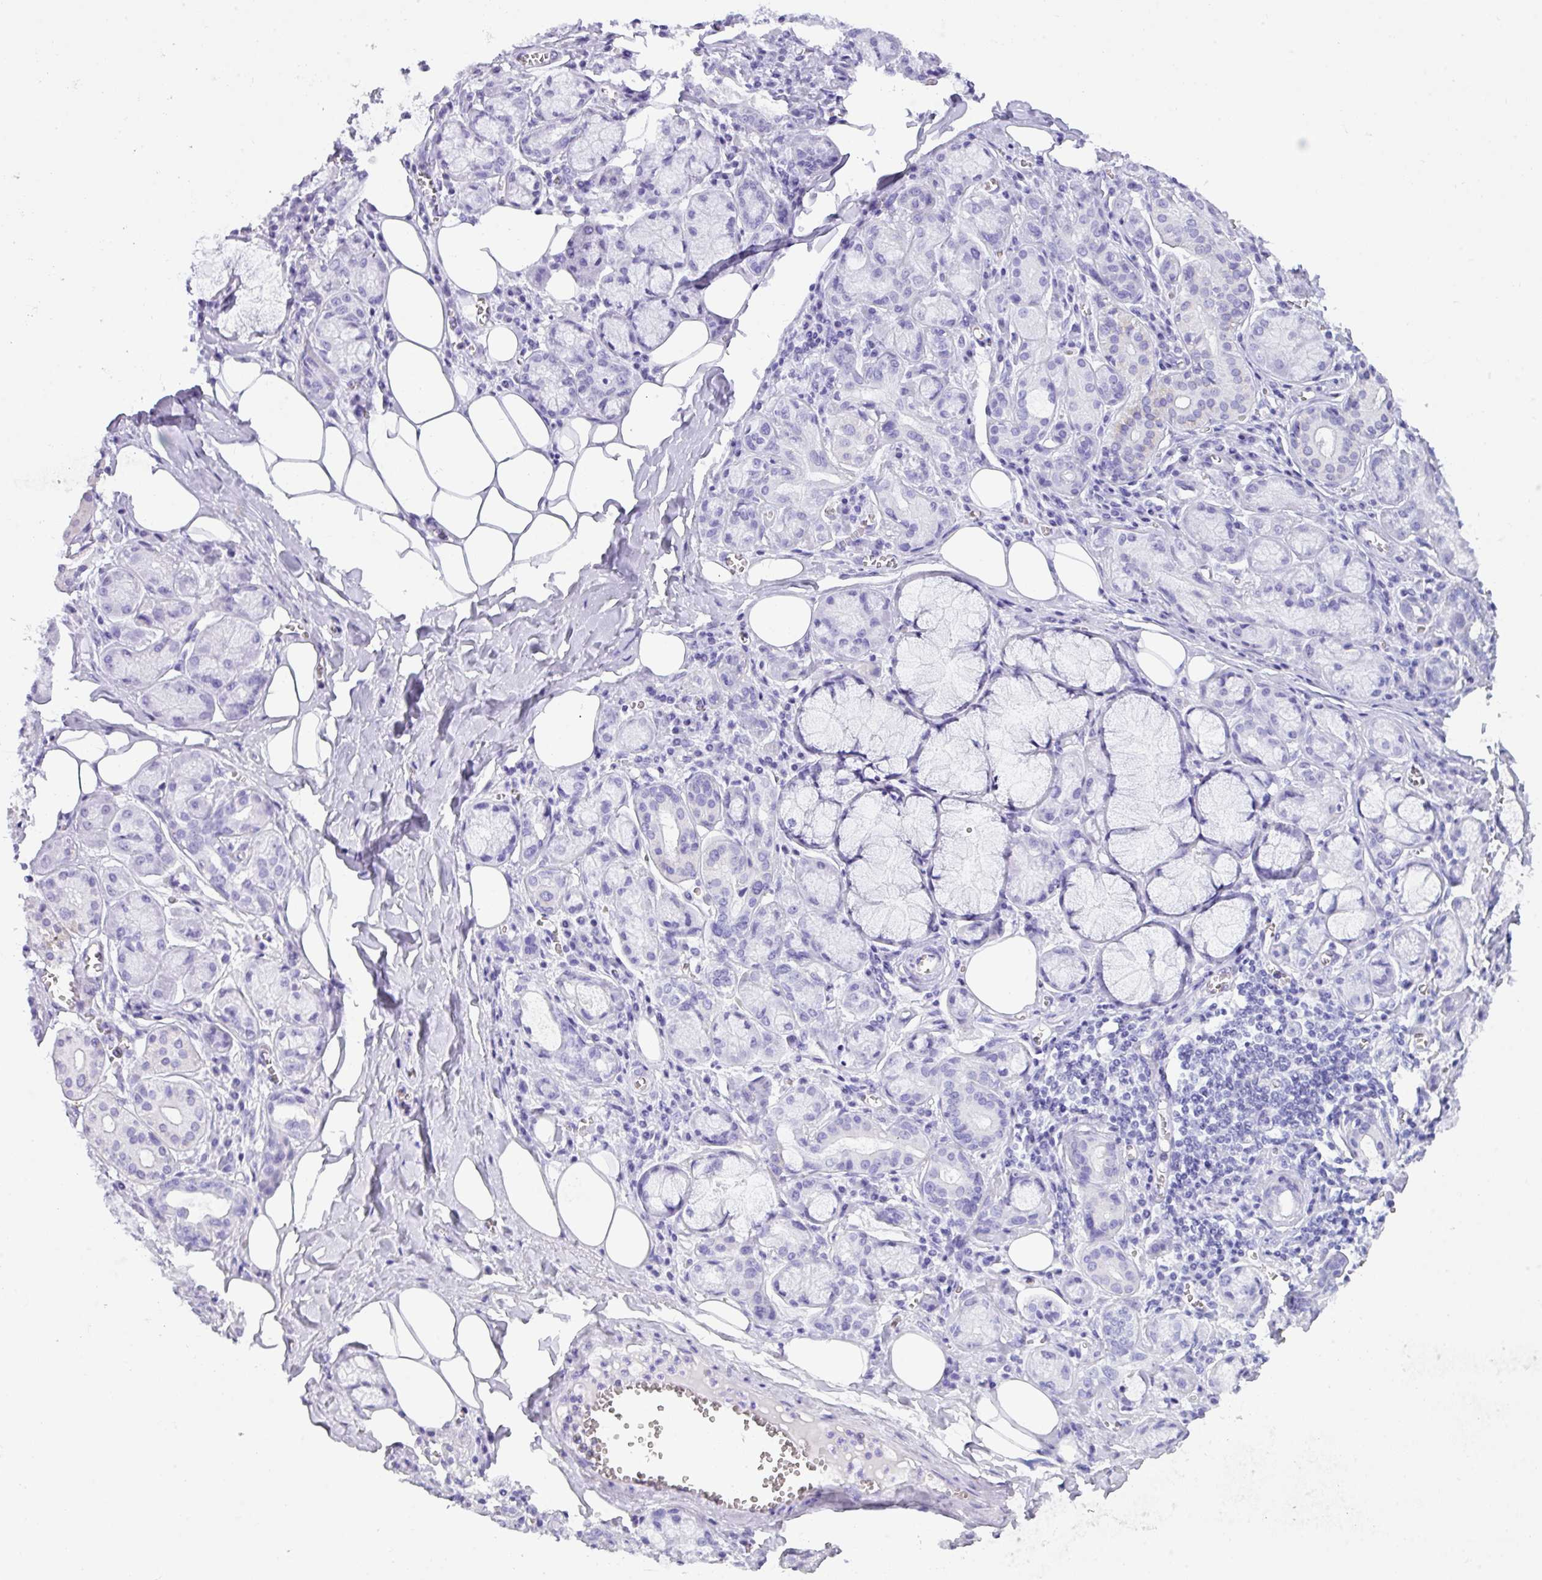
{"staining": {"intensity": "negative", "quantity": "none", "location": "none"}, "tissue": "salivary gland", "cell_type": "Glandular cells", "image_type": "normal", "snomed": [{"axis": "morphology", "description": "Normal tissue, NOS"}, {"axis": "topography", "description": "Salivary gland"}], "caption": "DAB (3,3'-diaminobenzidine) immunohistochemical staining of normal salivary gland displays no significant expression in glandular cells.", "gene": "NCCRP1", "patient": {"sex": "male", "age": 74}}